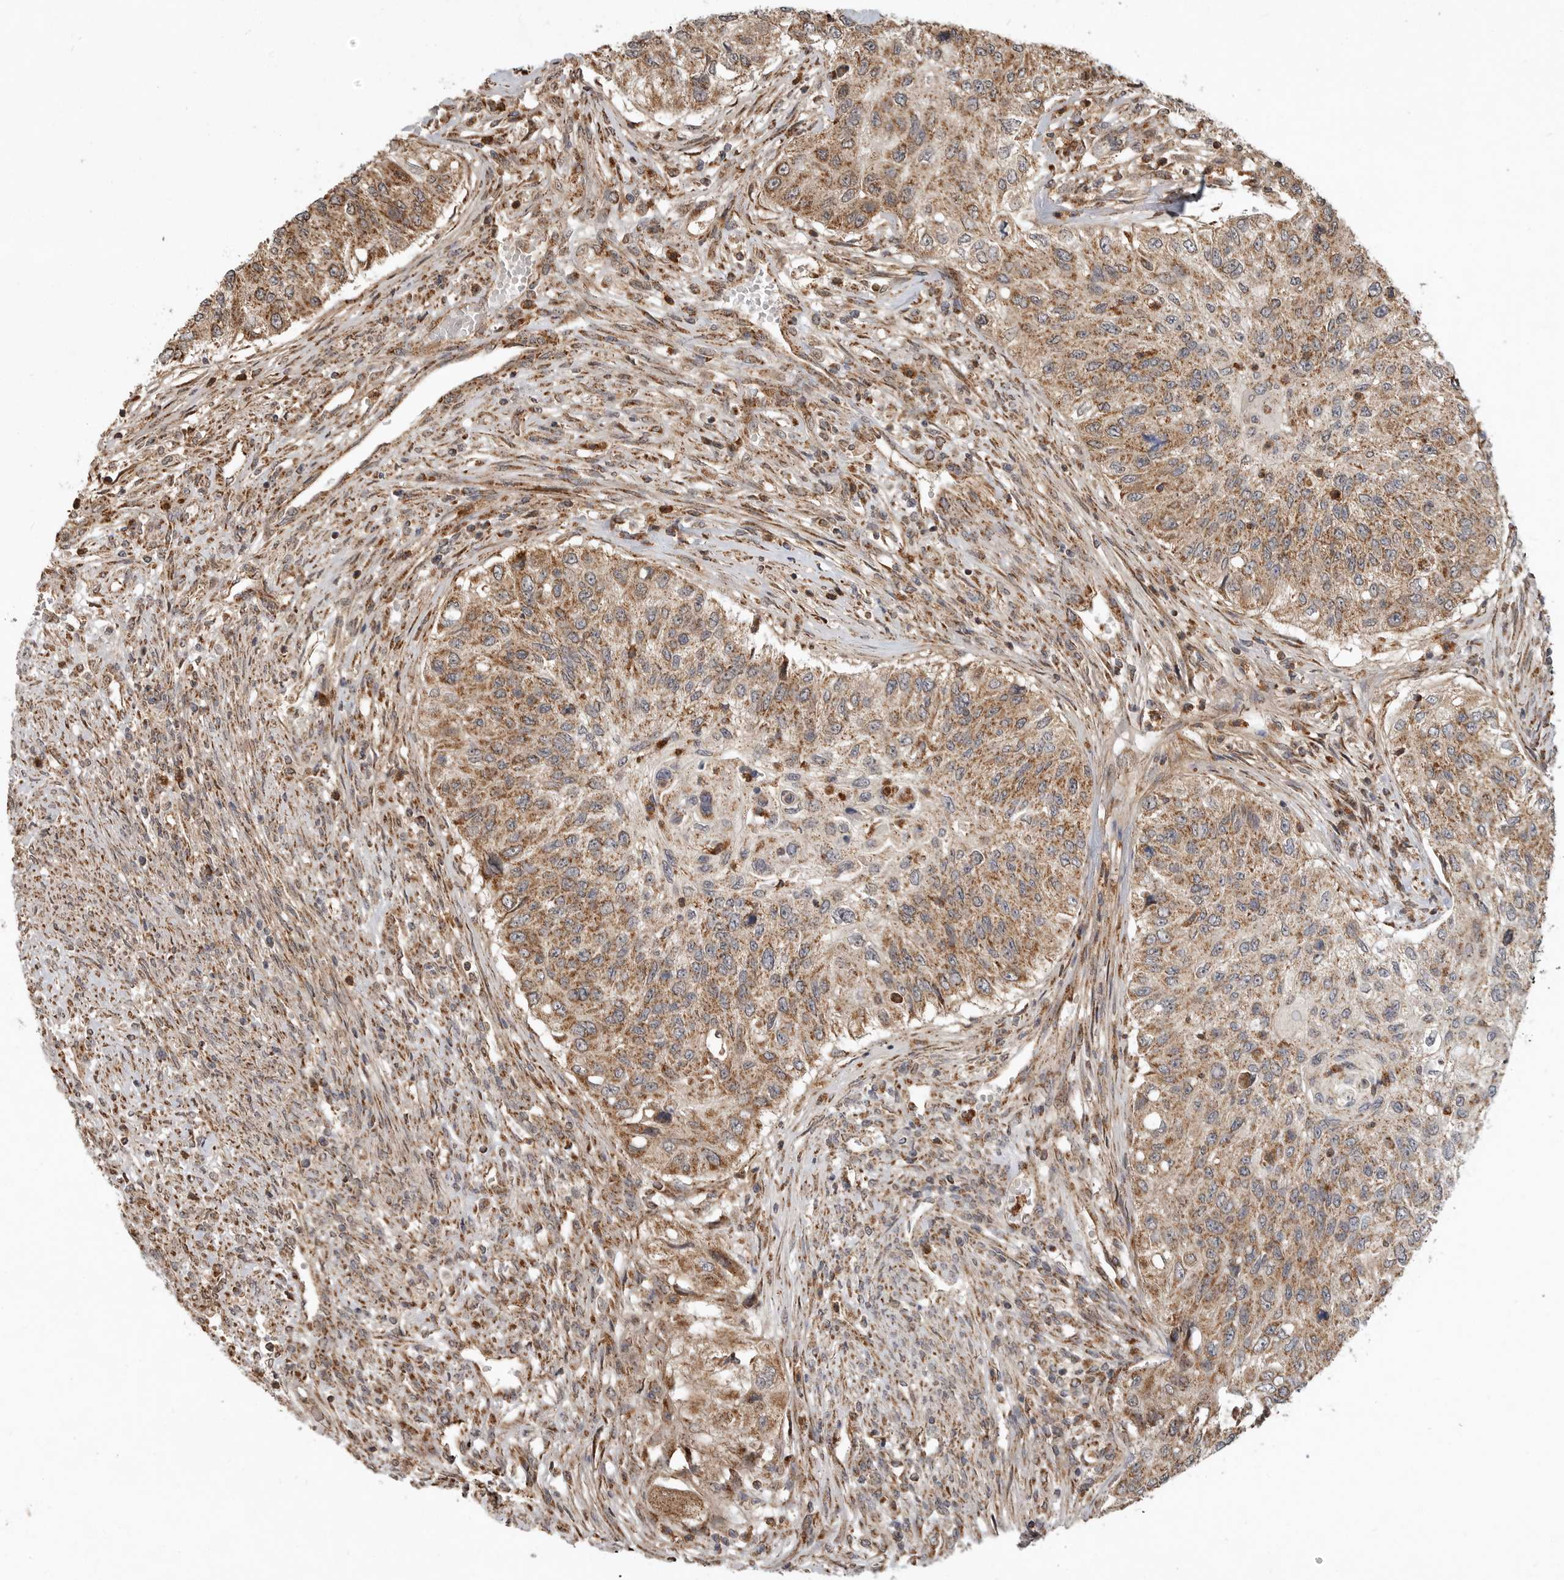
{"staining": {"intensity": "moderate", "quantity": ">75%", "location": "cytoplasmic/membranous"}, "tissue": "urothelial cancer", "cell_type": "Tumor cells", "image_type": "cancer", "snomed": [{"axis": "morphology", "description": "Urothelial carcinoma, High grade"}, {"axis": "topography", "description": "Urinary bladder"}], "caption": "IHC histopathology image of human urothelial cancer stained for a protein (brown), which demonstrates medium levels of moderate cytoplasmic/membranous staining in about >75% of tumor cells.", "gene": "GCNT2", "patient": {"sex": "female", "age": 60}}